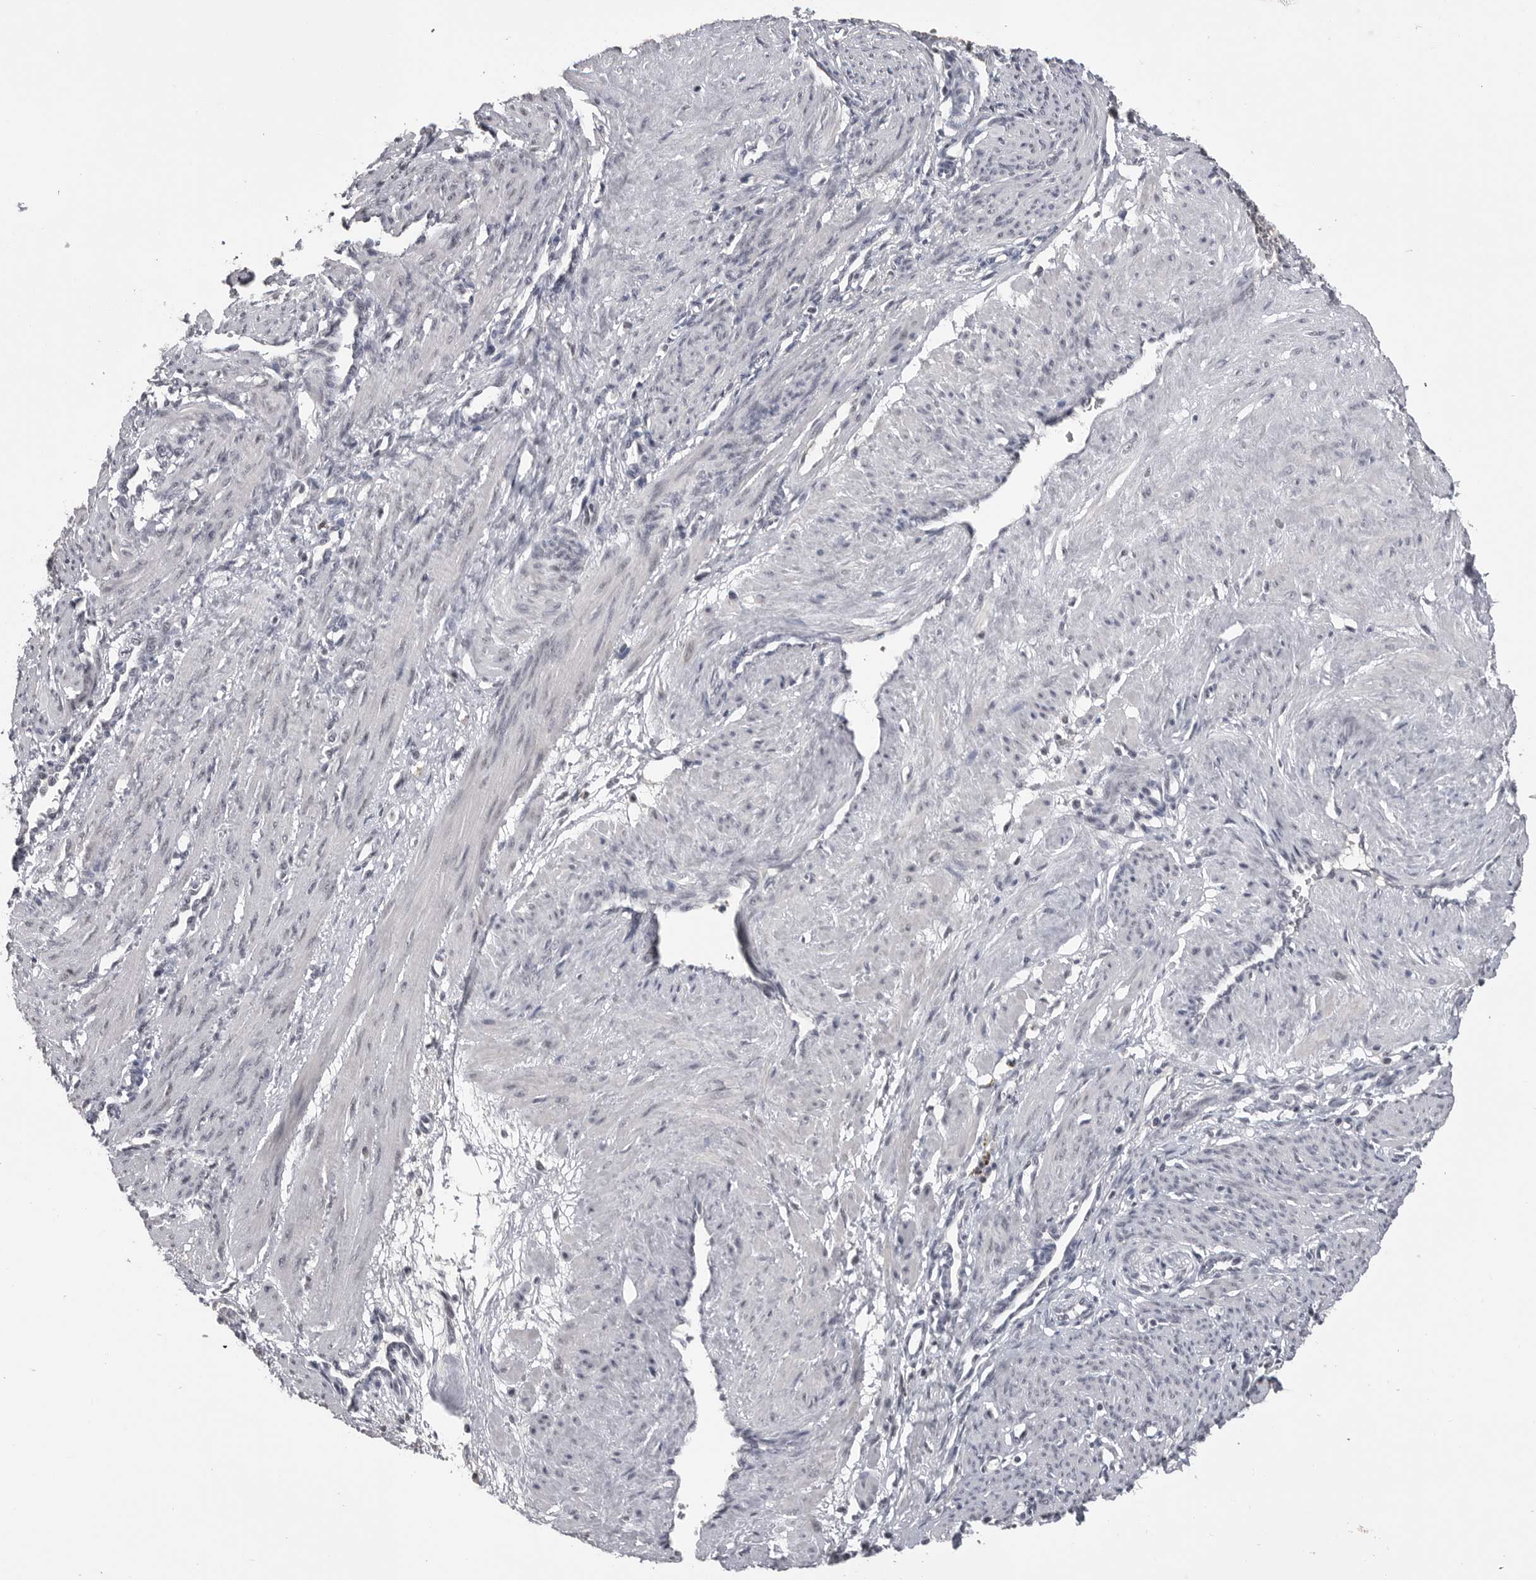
{"staining": {"intensity": "negative", "quantity": "none", "location": "none"}, "tissue": "smooth muscle", "cell_type": "Smooth muscle cells", "image_type": "normal", "snomed": [{"axis": "morphology", "description": "Normal tissue, NOS"}, {"axis": "topography", "description": "Endometrium"}], "caption": "A micrograph of smooth muscle stained for a protein demonstrates no brown staining in smooth muscle cells. (Stains: DAB (3,3'-diaminobenzidine) immunohistochemistry with hematoxylin counter stain, Microscopy: brightfield microscopy at high magnification).", "gene": "DLG2", "patient": {"sex": "female", "age": 33}}